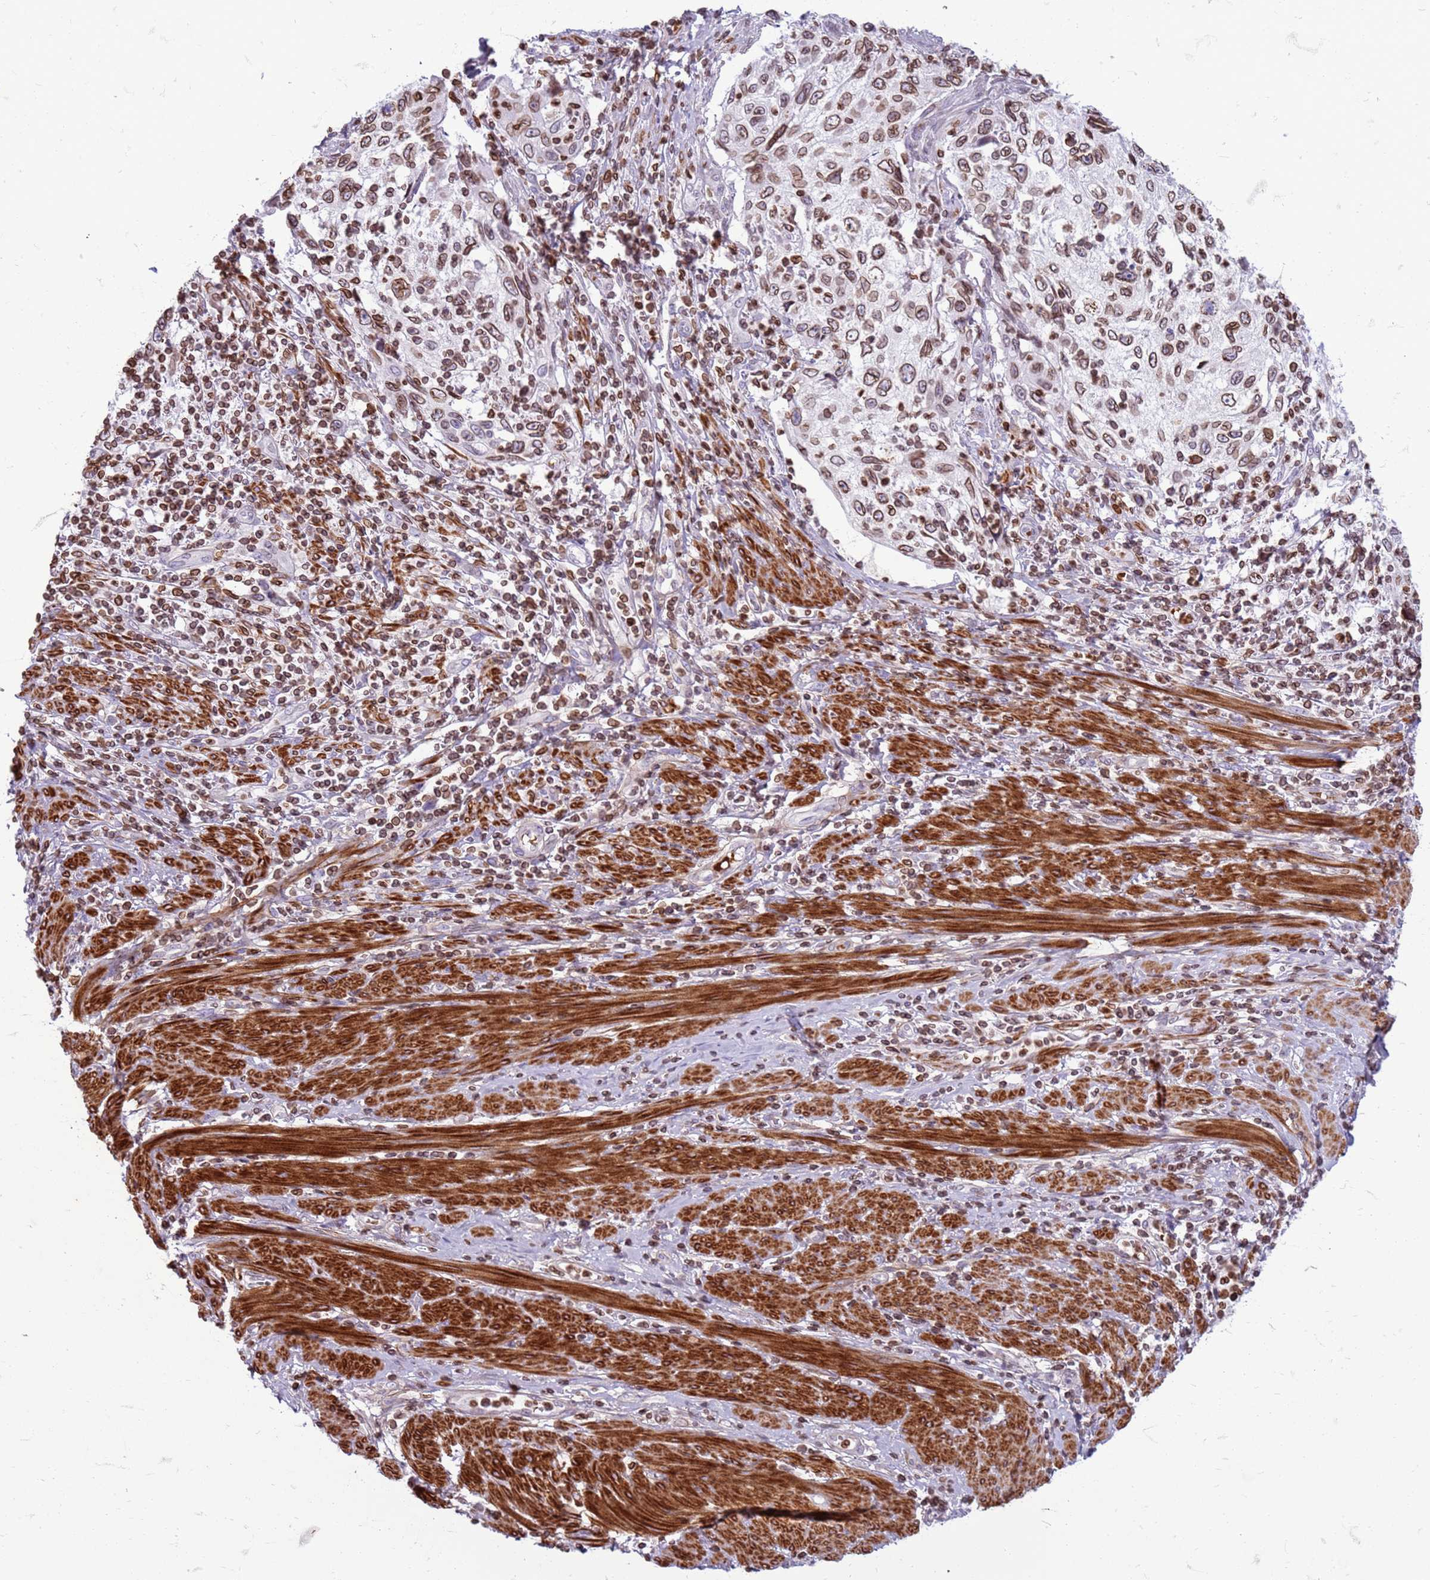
{"staining": {"intensity": "moderate", "quantity": ">75%", "location": "cytoplasmic/membranous,nuclear"}, "tissue": "cervical cancer", "cell_type": "Tumor cells", "image_type": "cancer", "snomed": [{"axis": "morphology", "description": "Squamous cell carcinoma, NOS"}, {"axis": "topography", "description": "Cervix"}], "caption": "IHC image of neoplastic tissue: human cervical cancer stained using immunohistochemistry exhibits medium levels of moderate protein expression localized specifically in the cytoplasmic/membranous and nuclear of tumor cells, appearing as a cytoplasmic/membranous and nuclear brown color.", "gene": "METTL25B", "patient": {"sex": "female", "age": 70}}